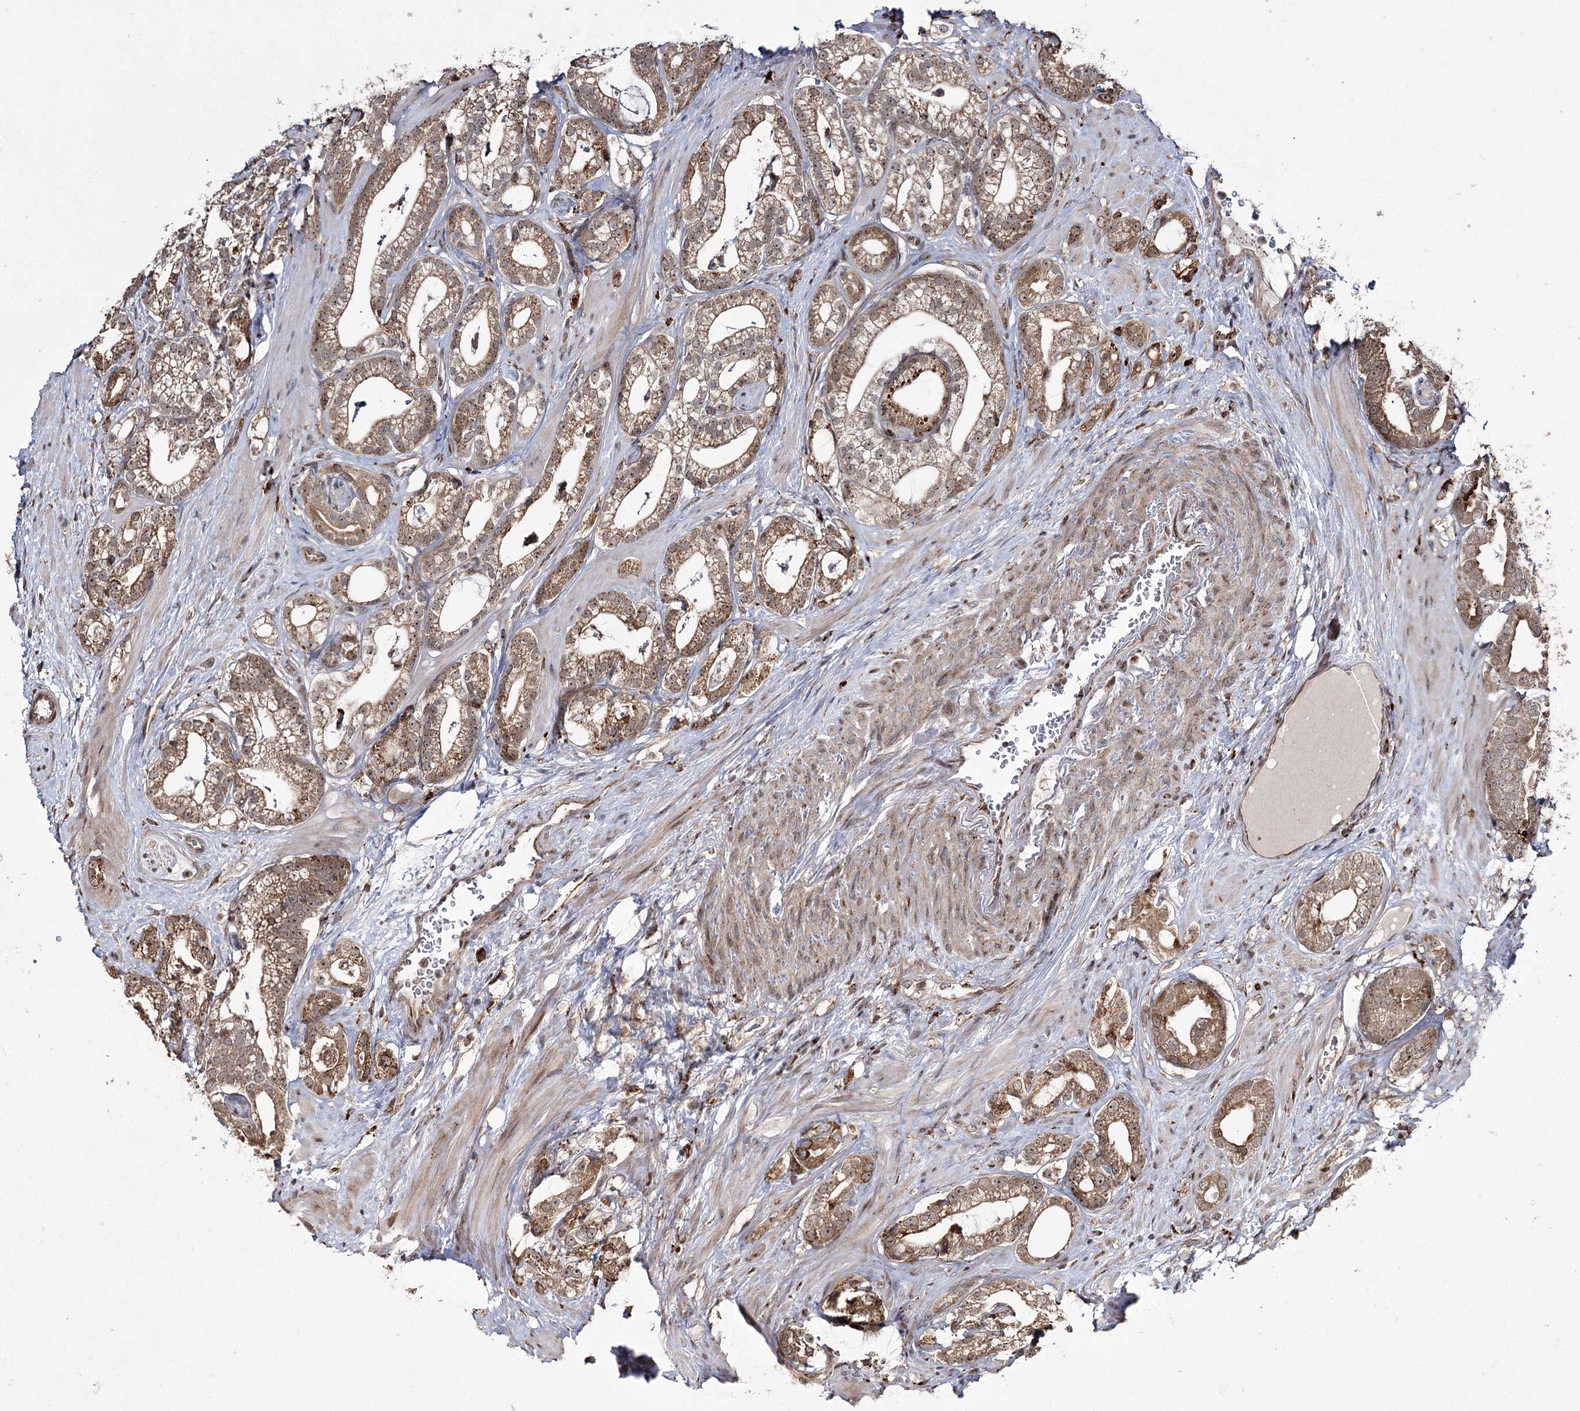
{"staining": {"intensity": "moderate", "quantity": ">75%", "location": "cytoplasmic/membranous,nuclear"}, "tissue": "prostate cancer", "cell_type": "Tumor cells", "image_type": "cancer", "snomed": [{"axis": "morphology", "description": "Adenocarcinoma, High grade"}, {"axis": "topography", "description": "Prostate"}], "caption": "The image shows immunohistochemical staining of prostate adenocarcinoma (high-grade). There is moderate cytoplasmic/membranous and nuclear positivity is identified in approximately >75% of tumor cells.", "gene": "FANCL", "patient": {"sex": "male", "age": 60}}